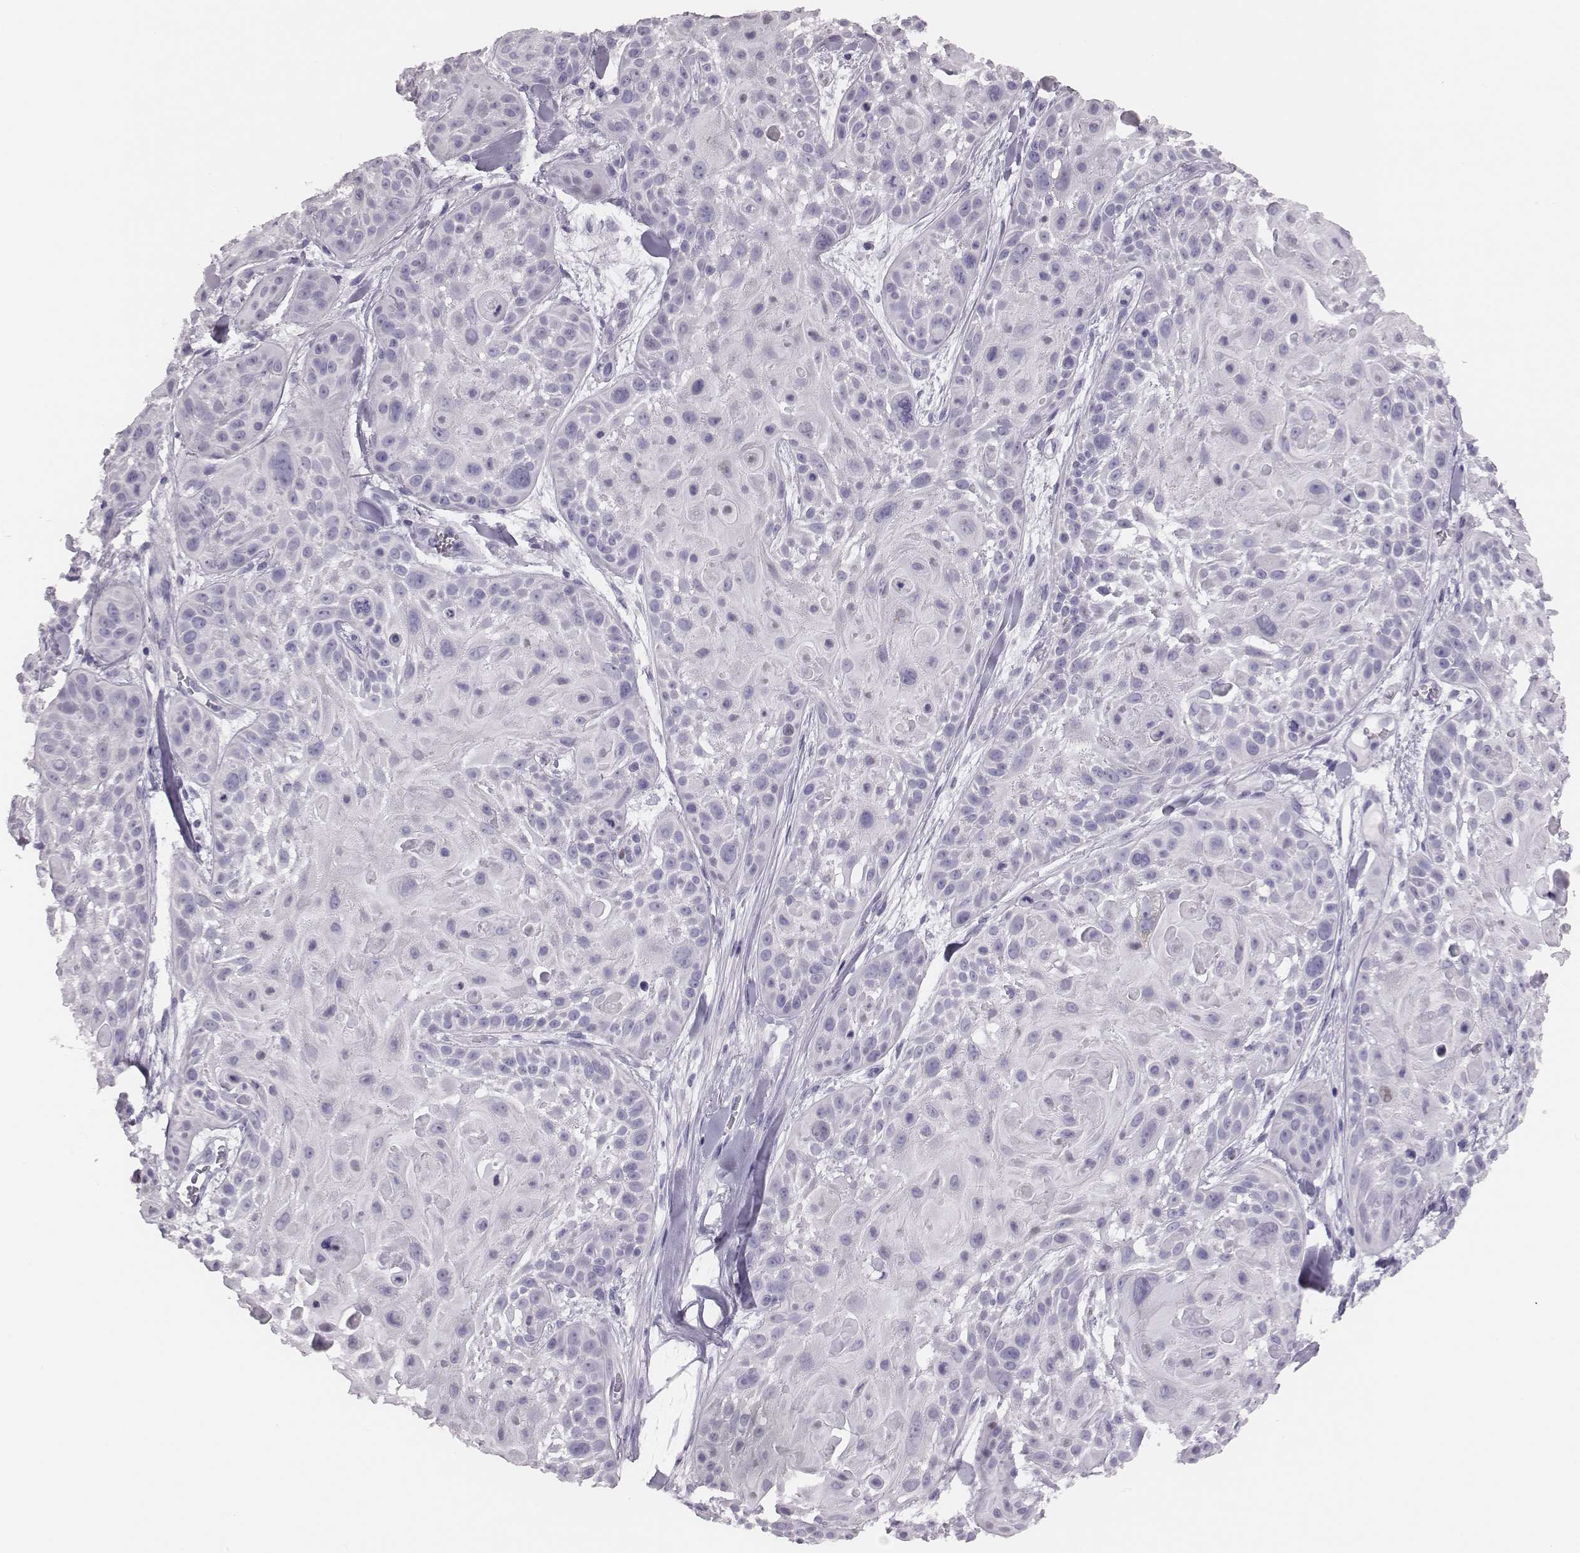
{"staining": {"intensity": "negative", "quantity": "none", "location": "none"}, "tissue": "skin cancer", "cell_type": "Tumor cells", "image_type": "cancer", "snomed": [{"axis": "morphology", "description": "Squamous cell carcinoma, NOS"}, {"axis": "topography", "description": "Skin"}, {"axis": "topography", "description": "Anal"}], "caption": "IHC photomicrograph of squamous cell carcinoma (skin) stained for a protein (brown), which demonstrates no positivity in tumor cells. (DAB IHC with hematoxylin counter stain).", "gene": "H1-6", "patient": {"sex": "female", "age": 75}}